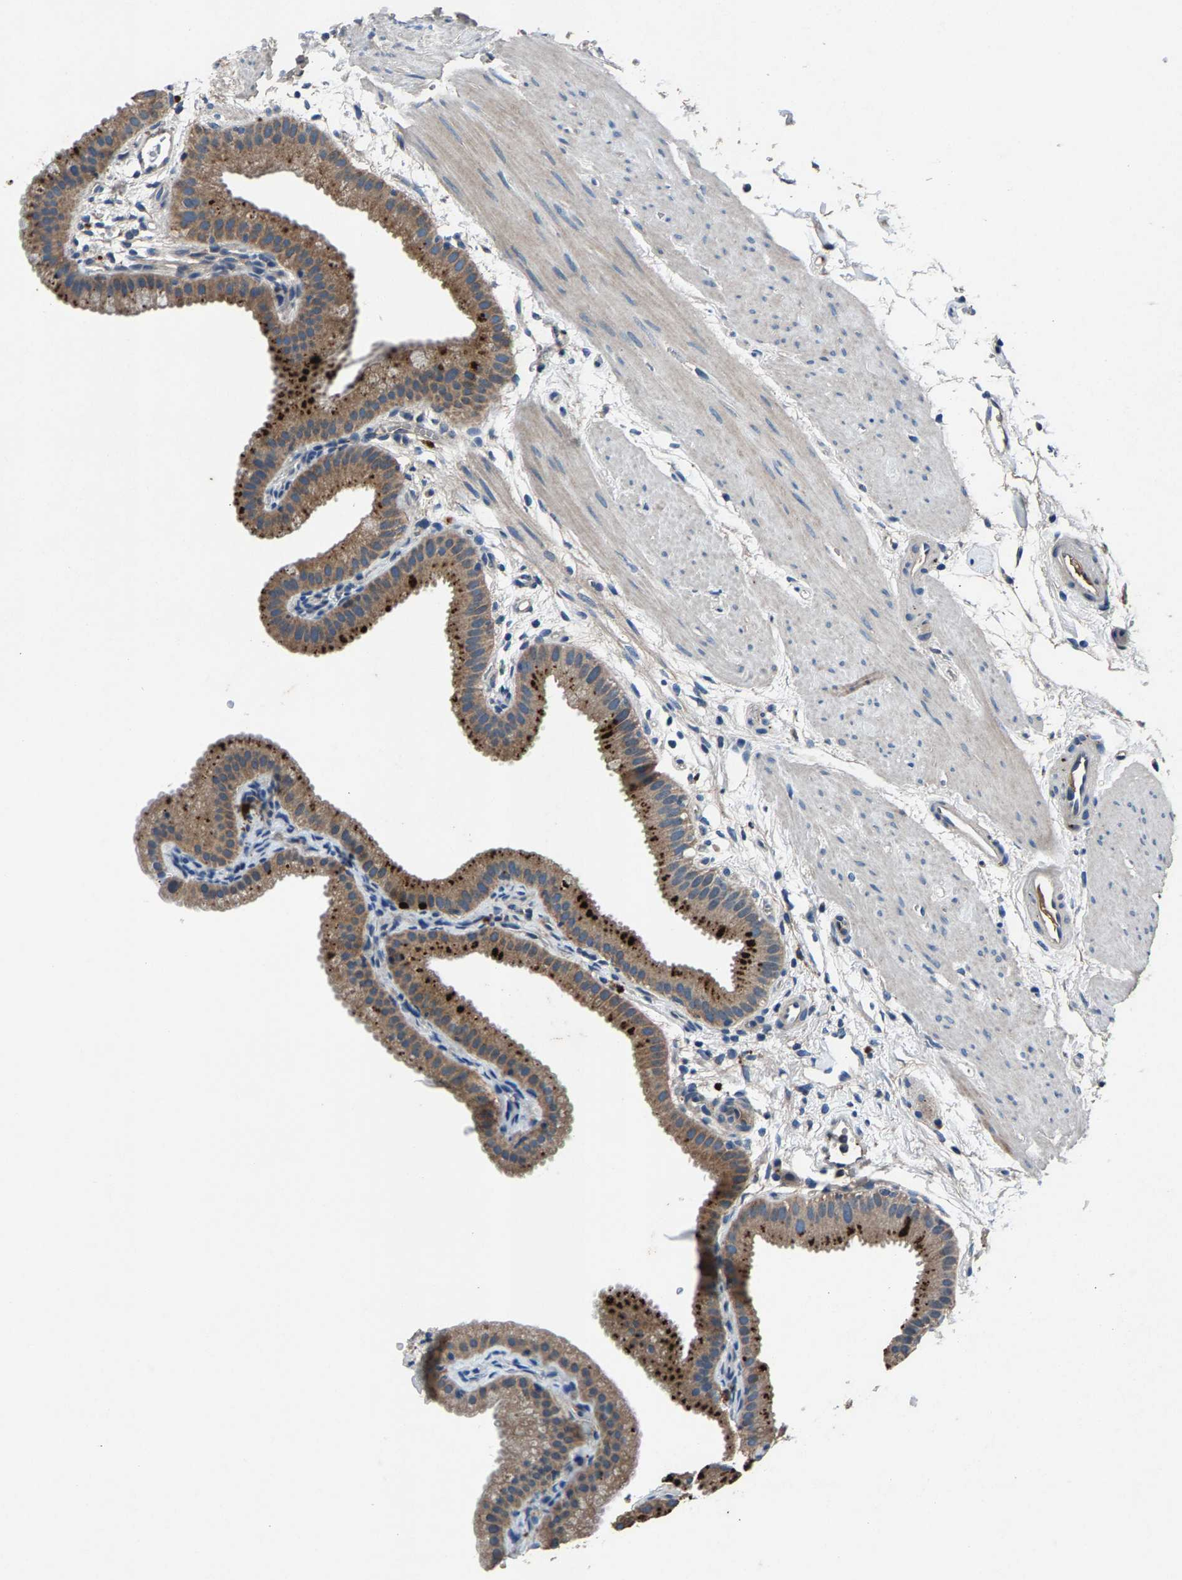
{"staining": {"intensity": "moderate", "quantity": ">75%", "location": "cytoplasmic/membranous"}, "tissue": "gallbladder", "cell_type": "Glandular cells", "image_type": "normal", "snomed": [{"axis": "morphology", "description": "Normal tissue, NOS"}, {"axis": "topography", "description": "Gallbladder"}], "caption": "Benign gallbladder was stained to show a protein in brown. There is medium levels of moderate cytoplasmic/membranous positivity in approximately >75% of glandular cells. (IHC, brightfield microscopy, high magnification).", "gene": "PRXL2C", "patient": {"sex": "female", "age": 64}}